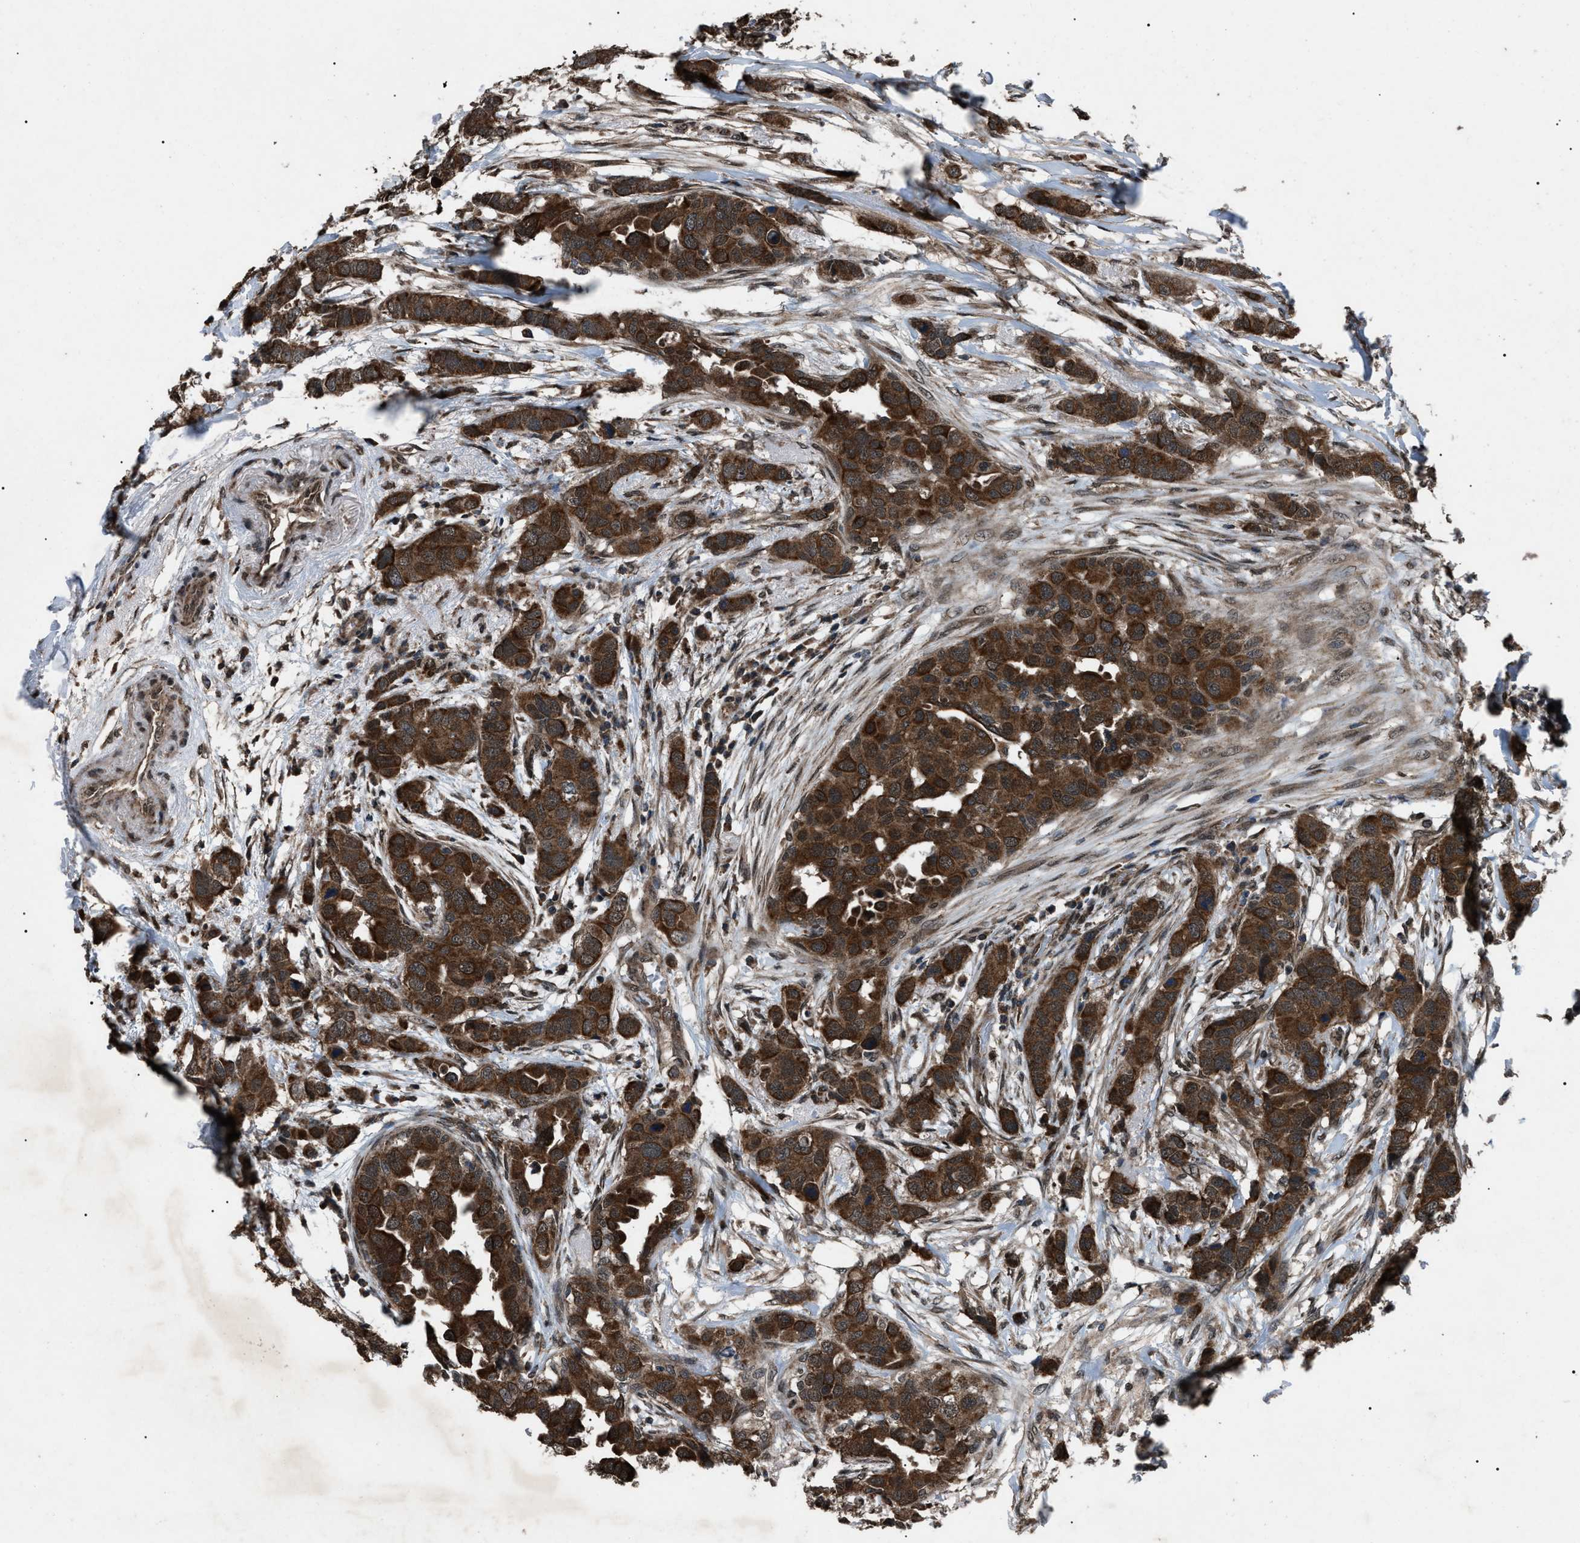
{"staining": {"intensity": "strong", "quantity": ">75%", "location": "cytoplasmic/membranous"}, "tissue": "breast cancer", "cell_type": "Tumor cells", "image_type": "cancer", "snomed": [{"axis": "morphology", "description": "Duct carcinoma"}, {"axis": "topography", "description": "Breast"}], "caption": "An immunohistochemistry histopathology image of tumor tissue is shown. Protein staining in brown highlights strong cytoplasmic/membranous positivity in intraductal carcinoma (breast) within tumor cells. (brown staining indicates protein expression, while blue staining denotes nuclei).", "gene": "ZFAND2A", "patient": {"sex": "female", "age": 50}}